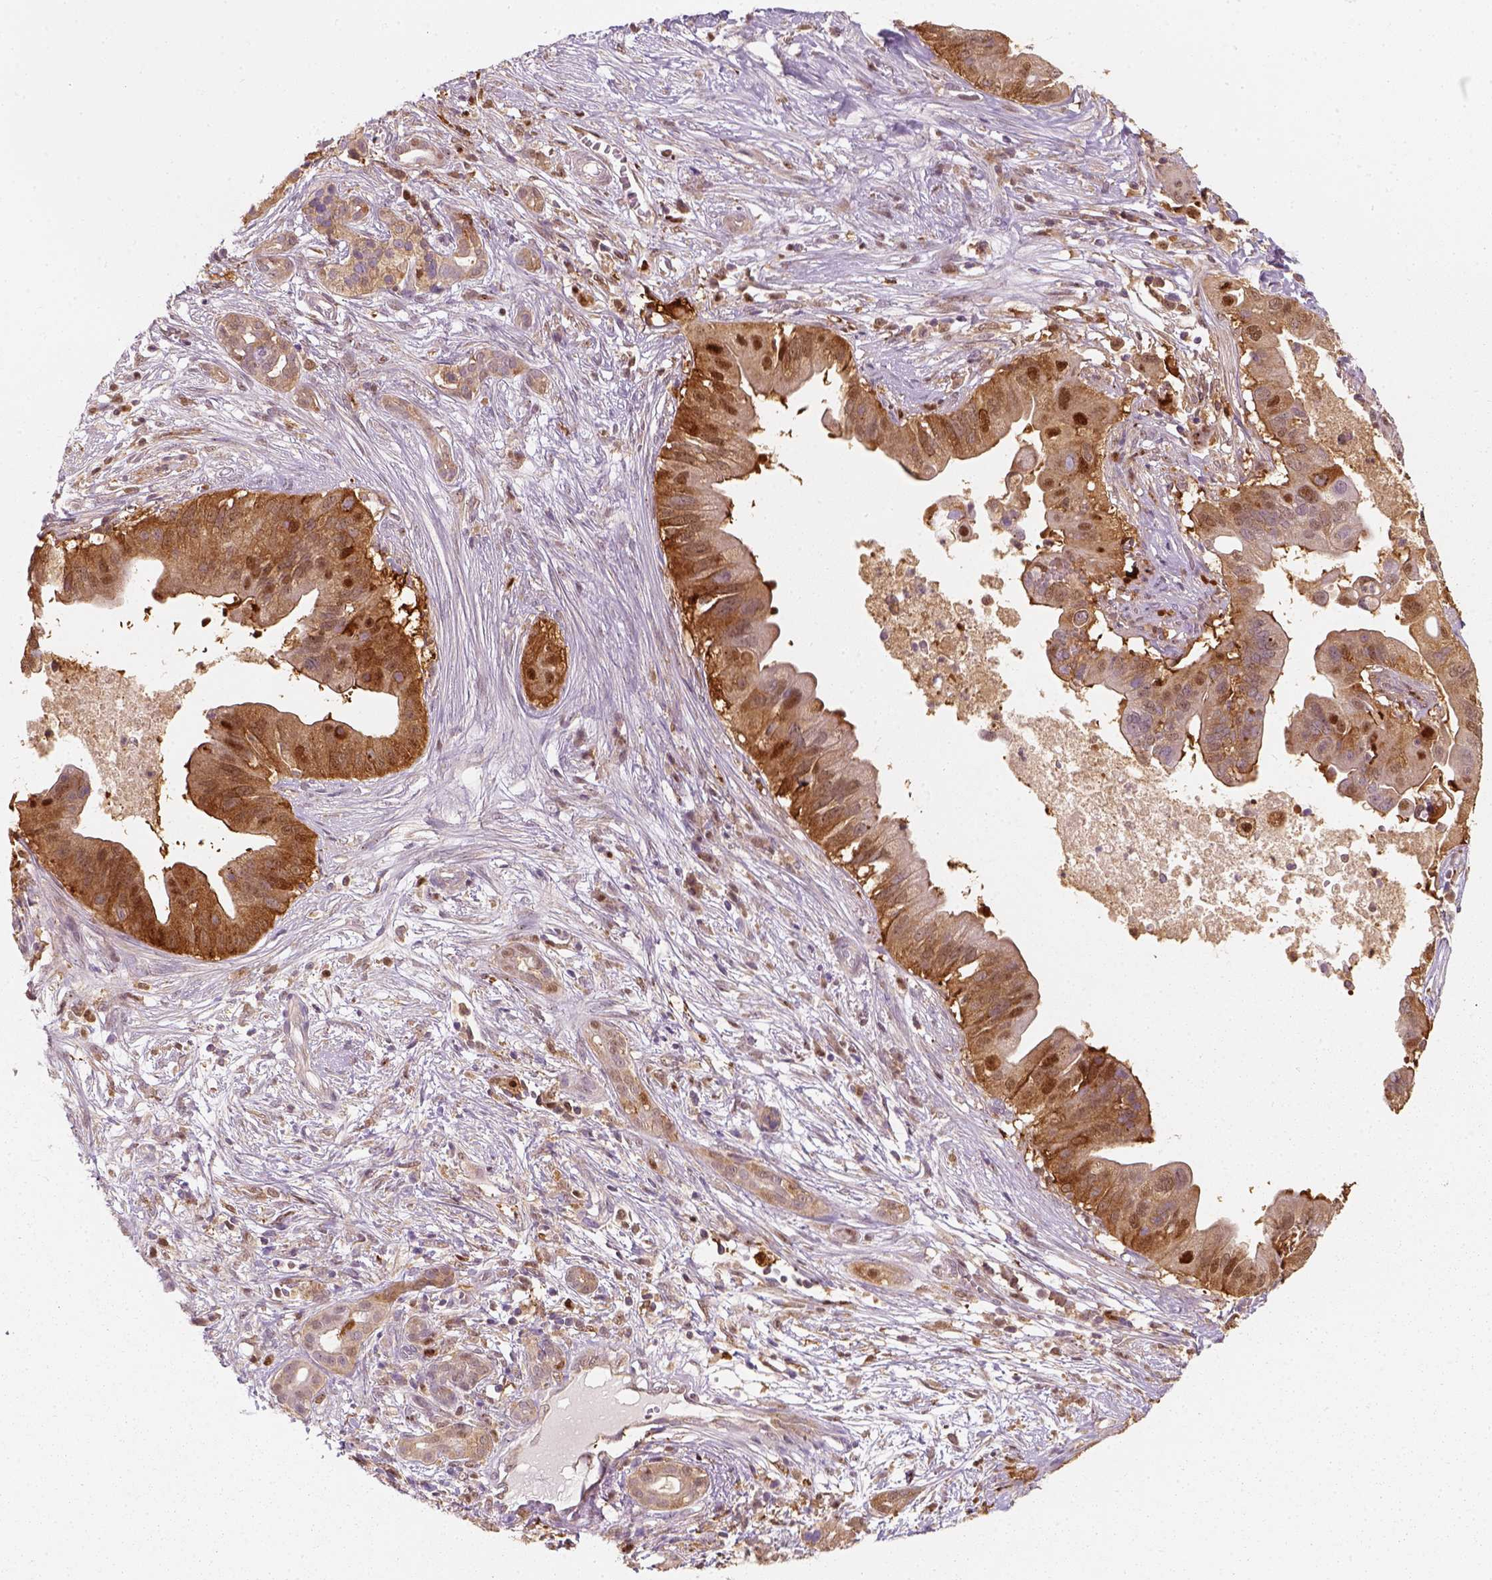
{"staining": {"intensity": "strong", "quantity": ">75%", "location": "cytoplasmic/membranous,nuclear"}, "tissue": "pancreatic cancer", "cell_type": "Tumor cells", "image_type": "cancer", "snomed": [{"axis": "morphology", "description": "Adenocarcinoma, NOS"}, {"axis": "topography", "description": "Pancreas"}], "caption": "Pancreatic cancer (adenocarcinoma) stained with immunohistochemistry (IHC) demonstrates strong cytoplasmic/membranous and nuclear positivity in about >75% of tumor cells.", "gene": "SQSTM1", "patient": {"sex": "male", "age": 61}}